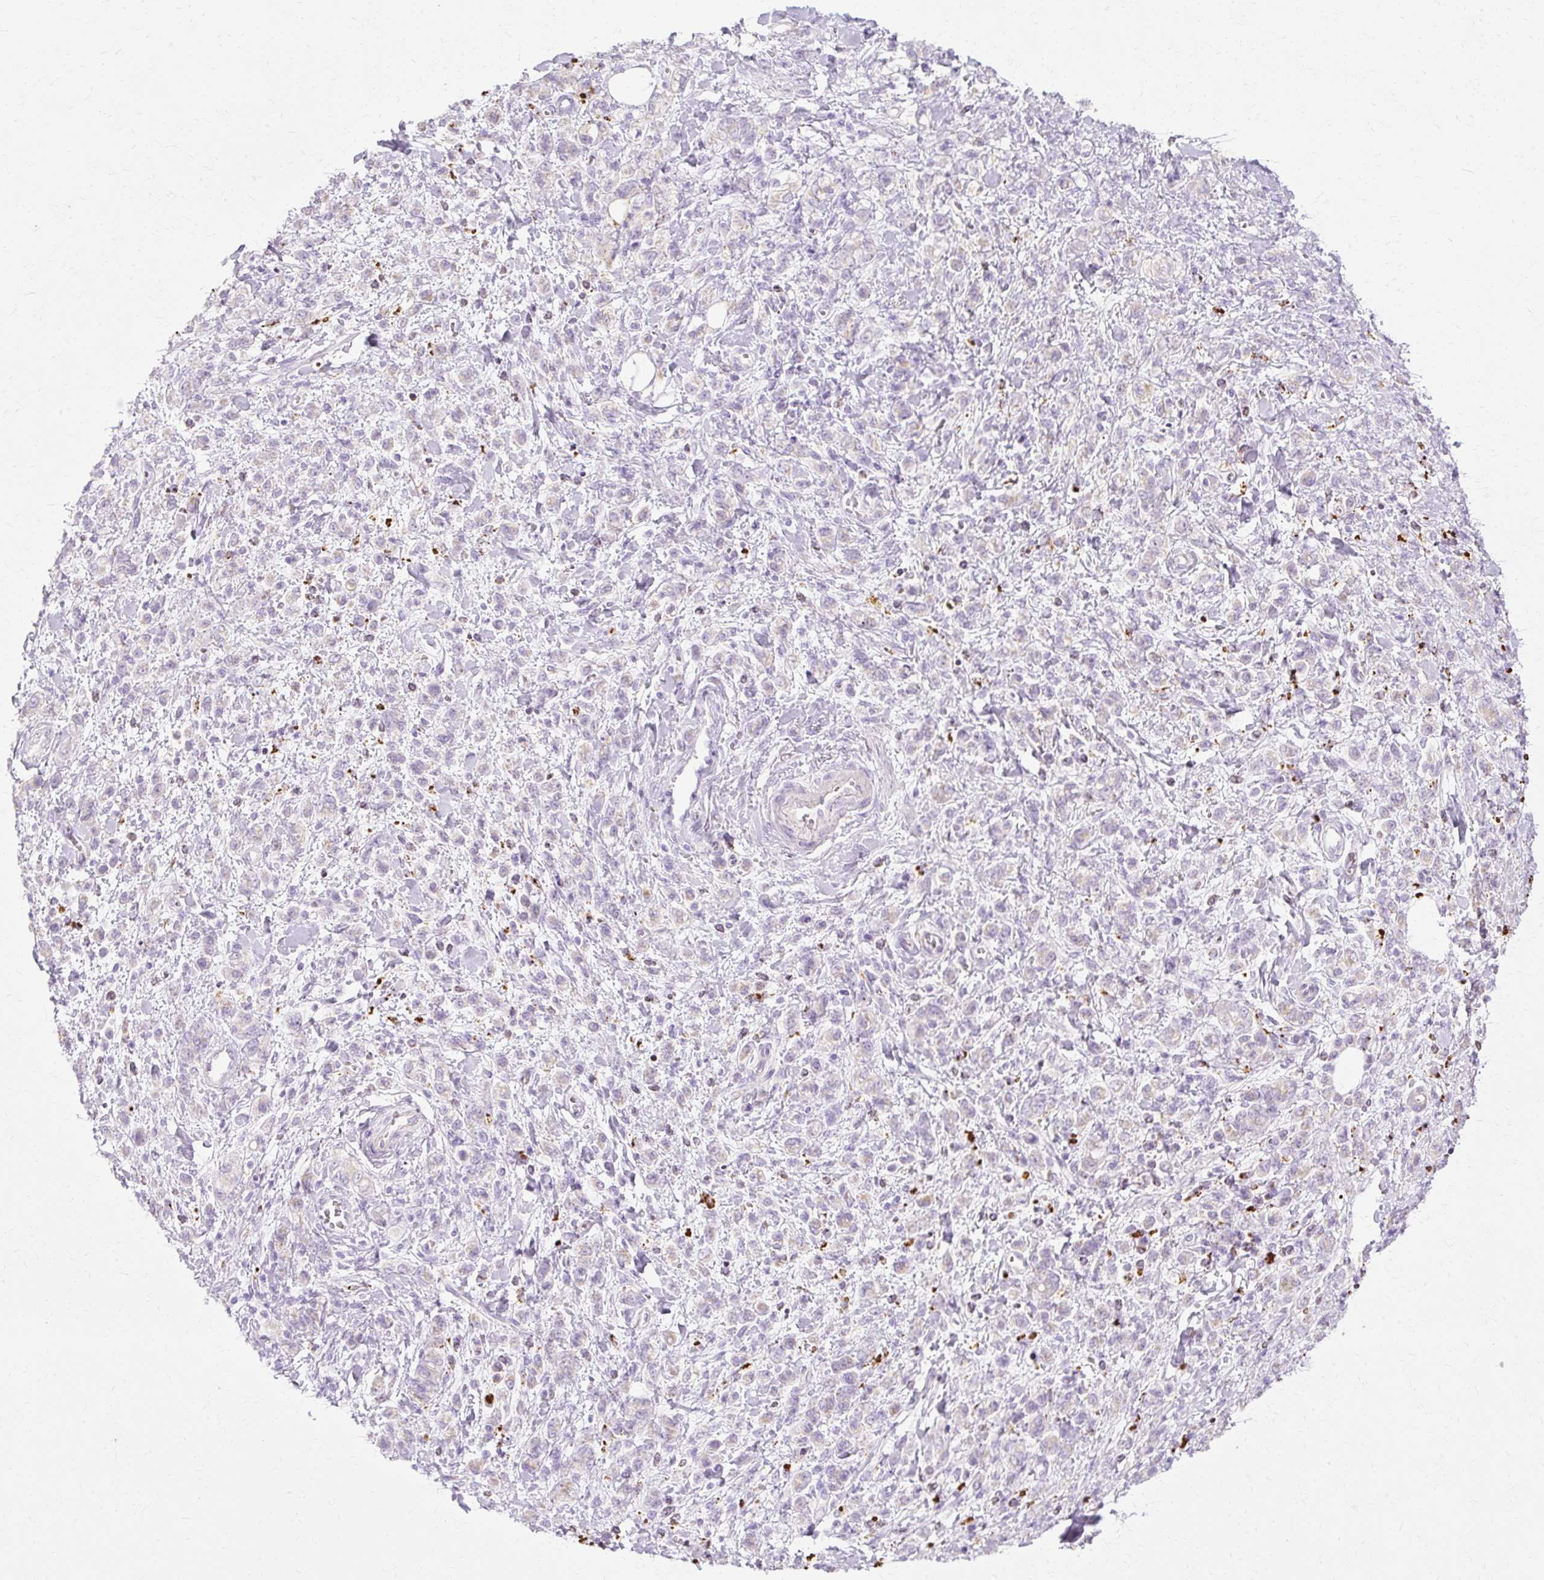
{"staining": {"intensity": "negative", "quantity": "none", "location": "none"}, "tissue": "stomach cancer", "cell_type": "Tumor cells", "image_type": "cancer", "snomed": [{"axis": "morphology", "description": "Adenocarcinoma, NOS"}, {"axis": "topography", "description": "Stomach"}], "caption": "Immunohistochemical staining of human adenocarcinoma (stomach) demonstrates no significant positivity in tumor cells.", "gene": "HSD11B1", "patient": {"sex": "male", "age": 77}}